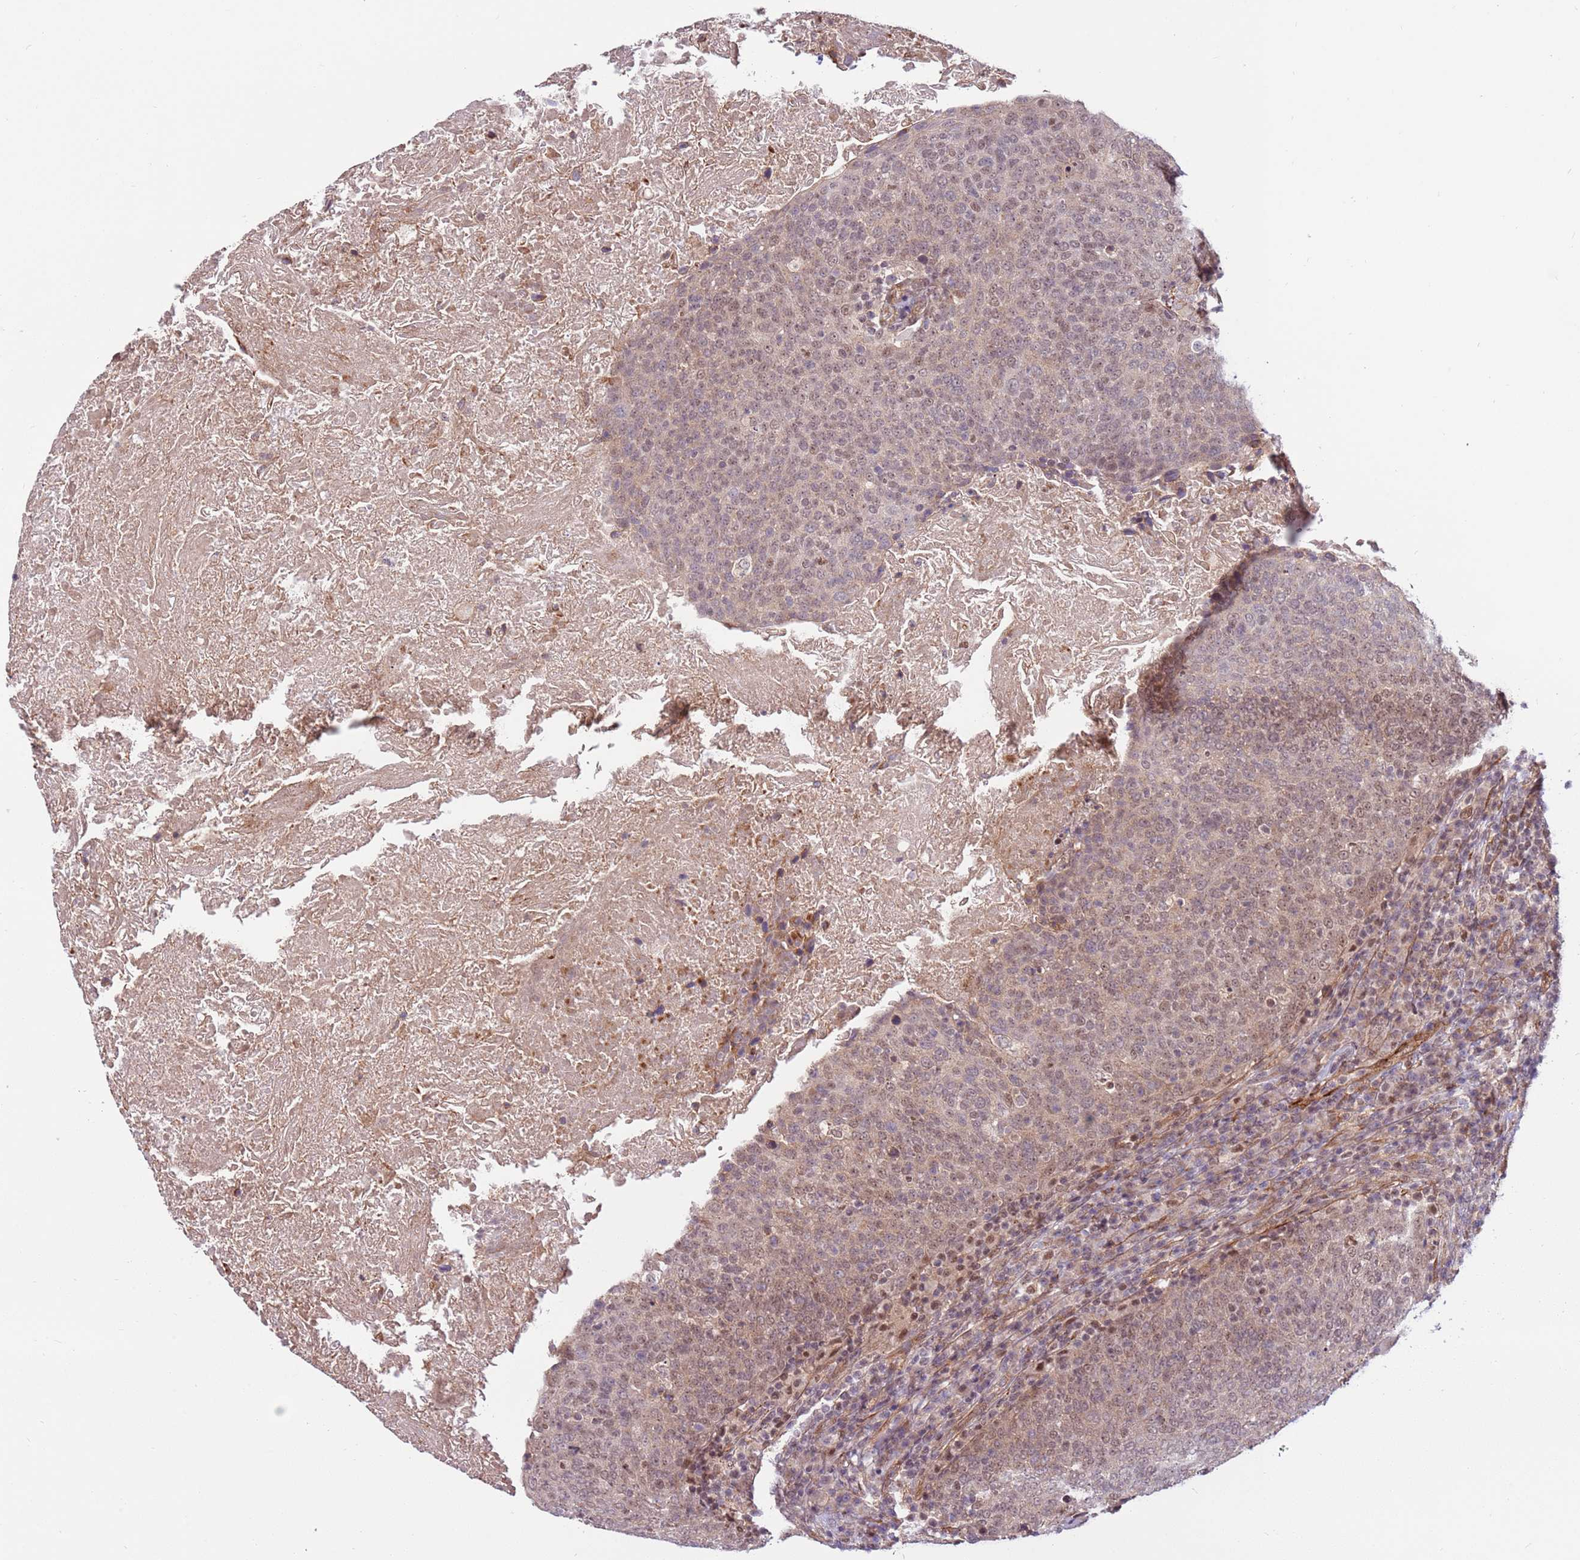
{"staining": {"intensity": "weak", "quantity": "25%-75%", "location": "nuclear"}, "tissue": "head and neck cancer", "cell_type": "Tumor cells", "image_type": "cancer", "snomed": [{"axis": "morphology", "description": "Squamous cell carcinoma, NOS"}, {"axis": "morphology", "description": "Squamous cell carcinoma, metastatic, NOS"}, {"axis": "topography", "description": "Lymph node"}, {"axis": "topography", "description": "Head-Neck"}], "caption": "An immunohistochemistry (IHC) photomicrograph of neoplastic tissue is shown. Protein staining in brown shows weak nuclear positivity in head and neck cancer within tumor cells. The protein is stained brown, and the nuclei are stained in blue (DAB (3,3'-diaminobenzidine) IHC with brightfield microscopy, high magnification).", "gene": "DCAF4", "patient": {"sex": "male", "age": 62}}